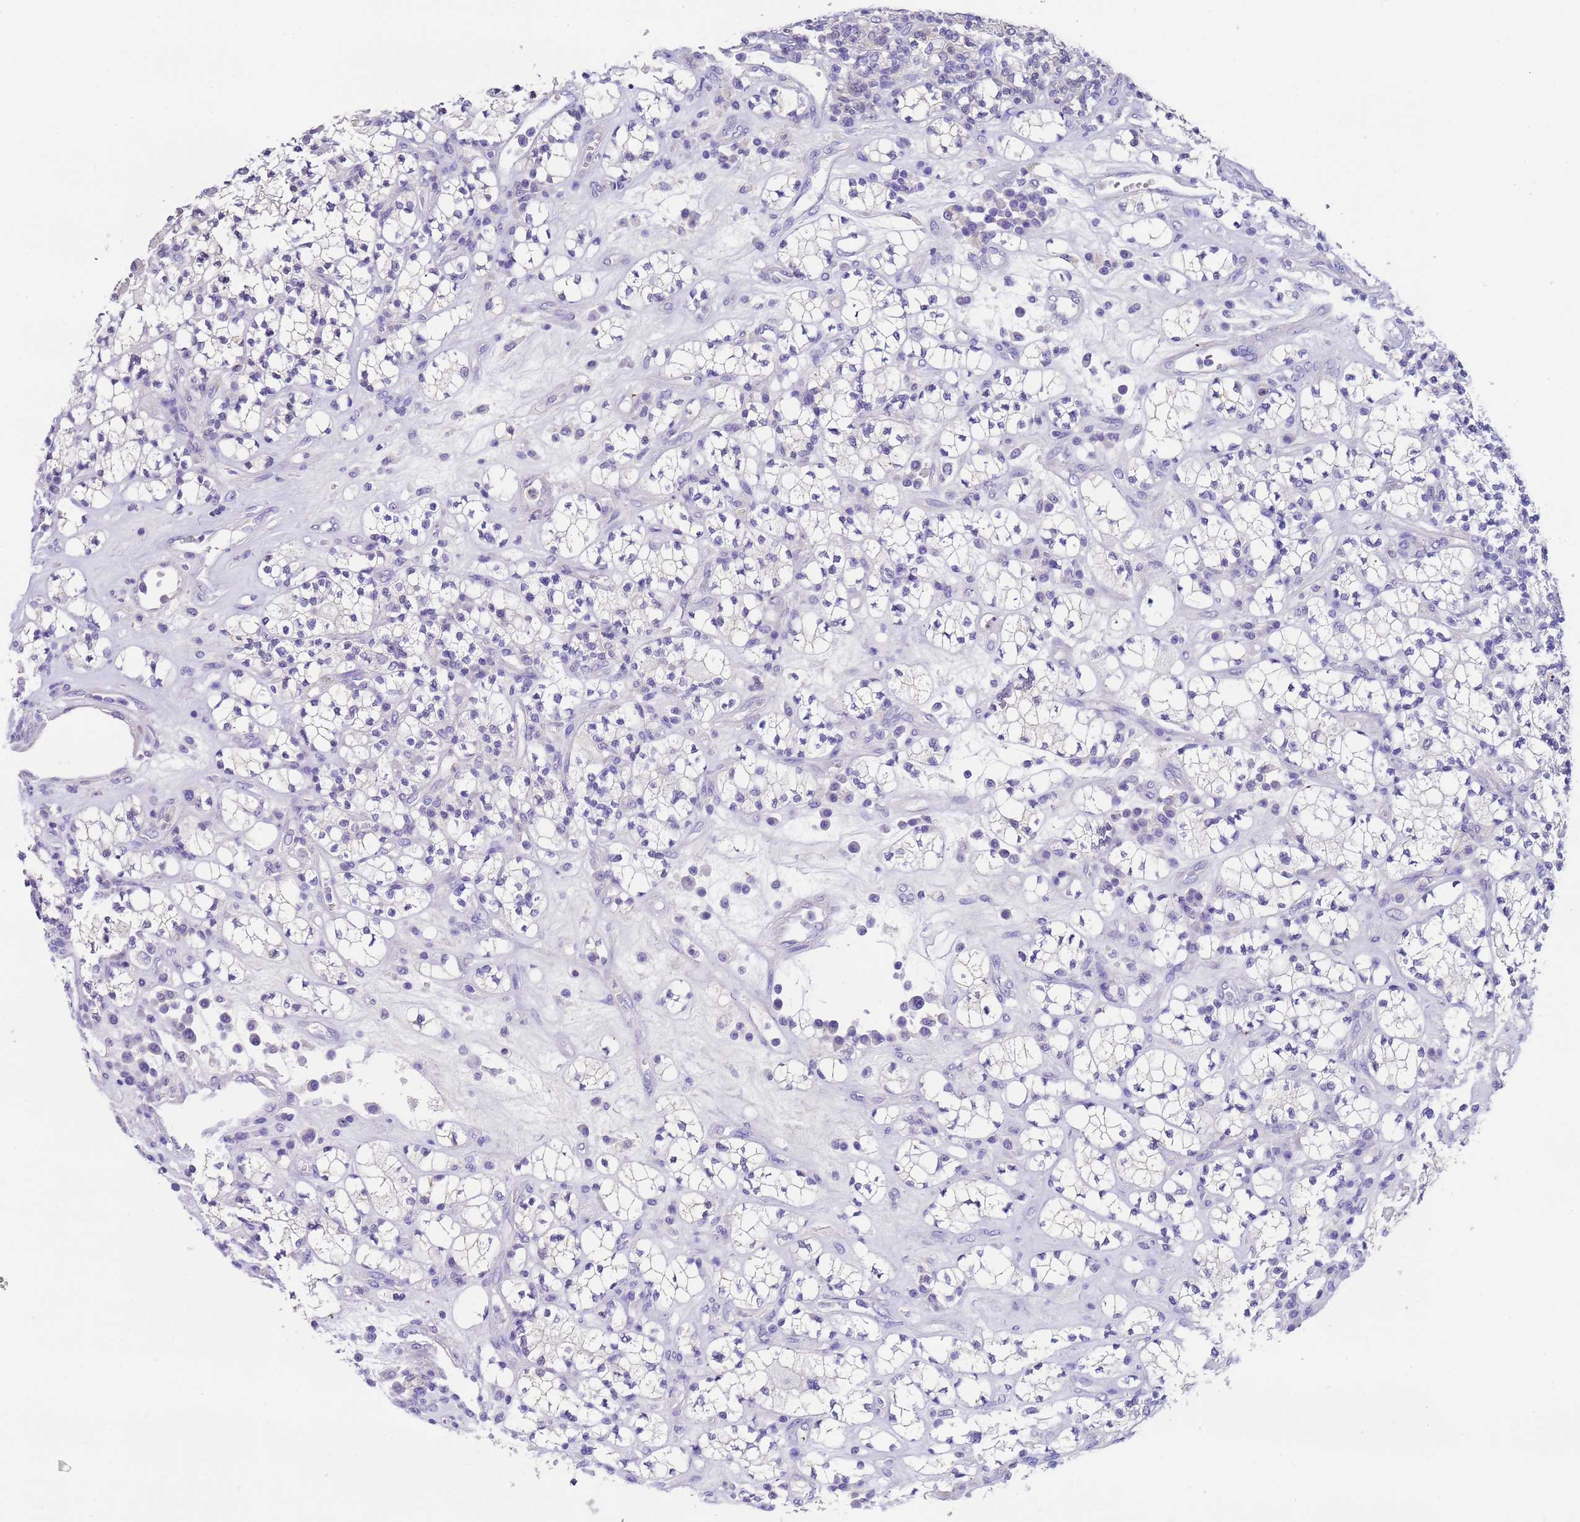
{"staining": {"intensity": "negative", "quantity": "none", "location": "none"}, "tissue": "renal cancer", "cell_type": "Tumor cells", "image_type": "cancer", "snomed": [{"axis": "morphology", "description": "Adenocarcinoma, NOS"}, {"axis": "topography", "description": "Kidney"}], "caption": "Immunohistochemistry image of neoplastic tissue: renal adenocarcinoma stained with DAB (3,3'-diaminobenzidine) reveals no significant protein staining in tumor cells.", "gene": "USP38", "patient": {"sex": "male", "age": 77}}